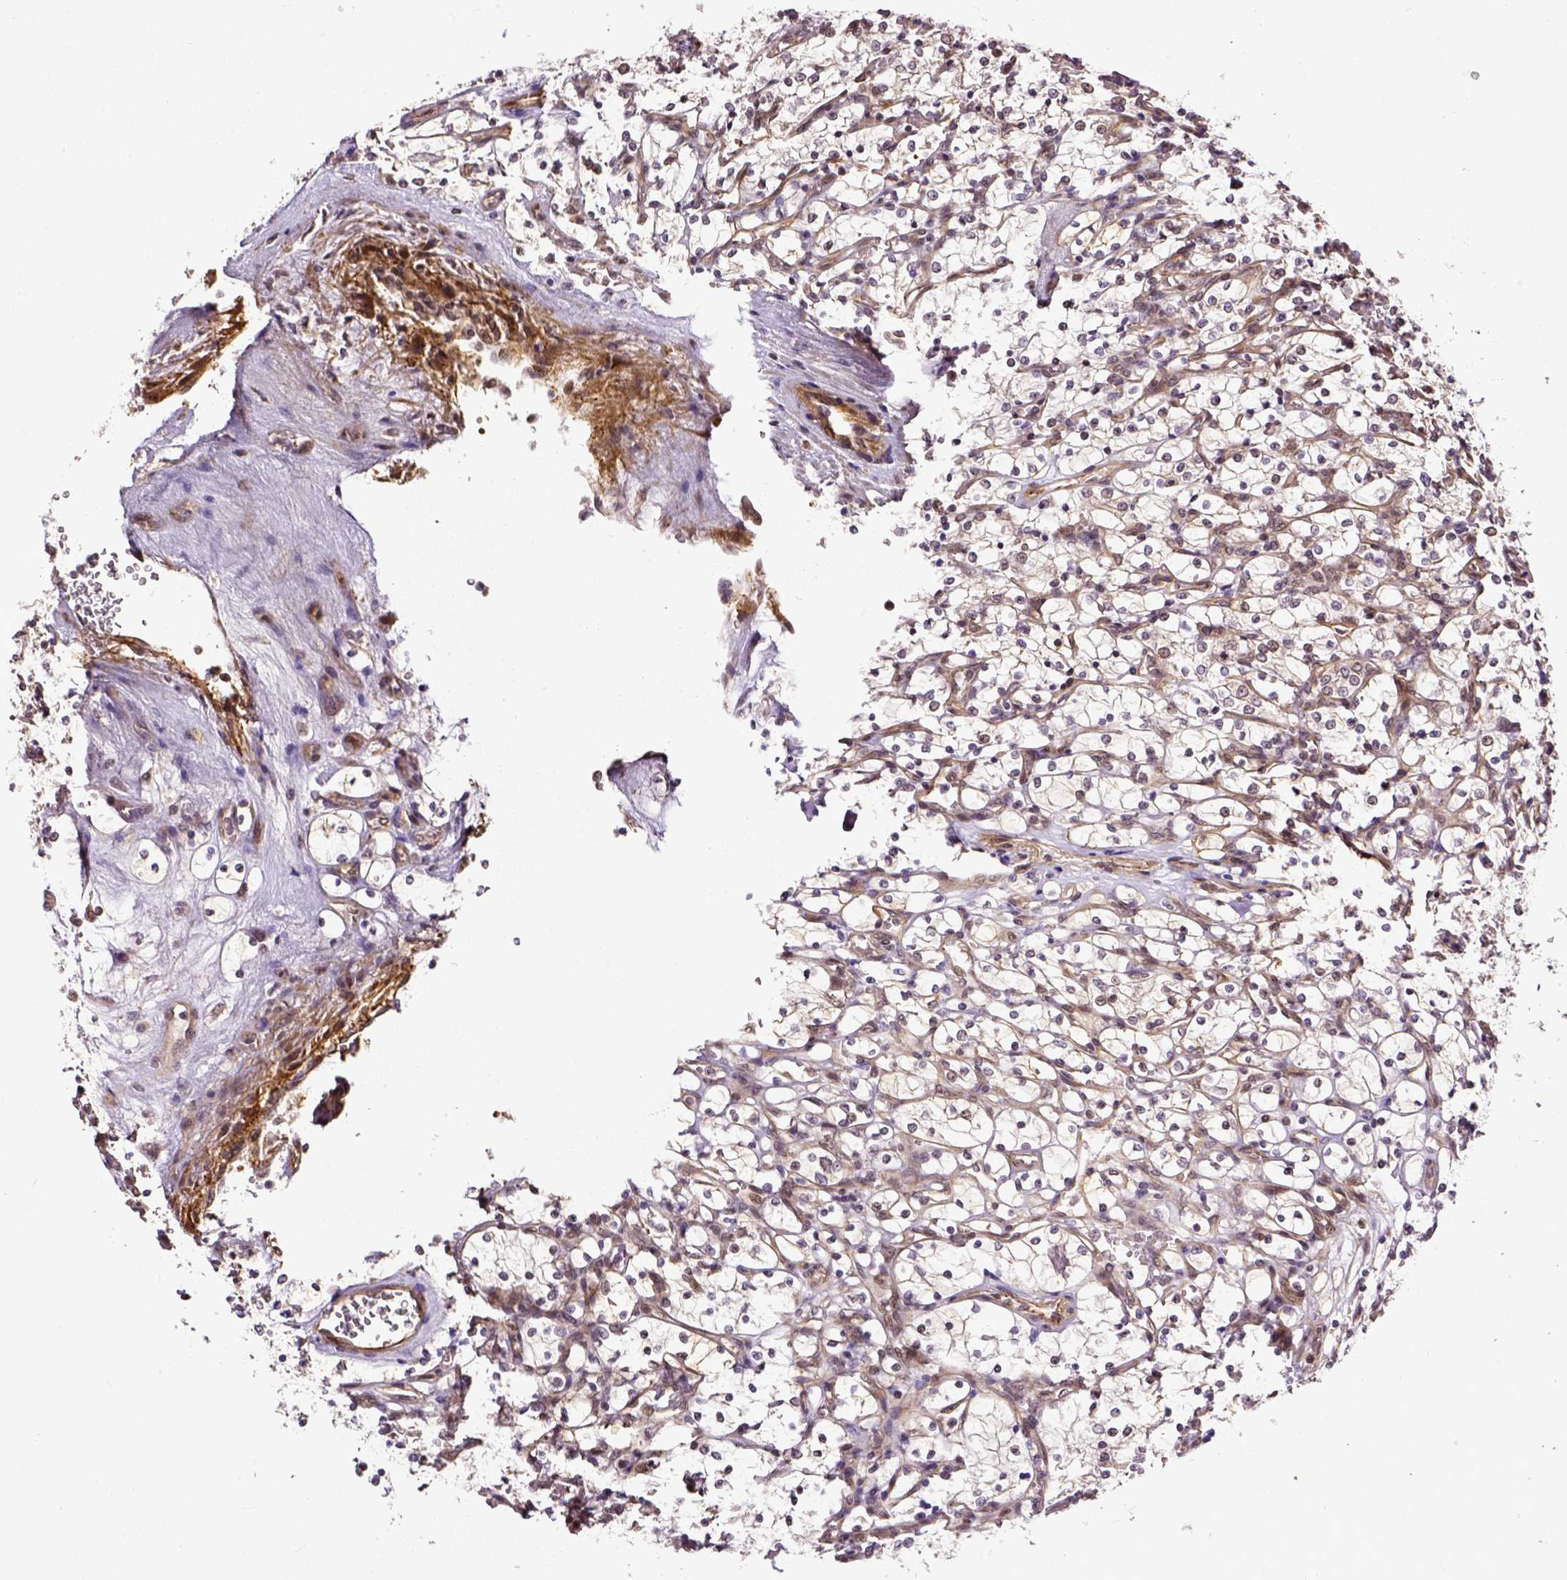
{"staining": {"intensity": "weak", "quantity": ">75%", "location": "cytoplasmic/membranous"}, "tissue": "renal cancer", "cell_type": "Tumor cells", "image_type": "cancer", "snomed": [{"axis": "morphology", "description": "Adenocarcinoma, NOS"}, {"axis": "topography", "description": "Kidney"}], "caption": "Immunohistochemistry image of neoplastic tissue: adenocarcinoma (renal) stained using IHC displays low levels of weak protein expression localized specifically in the cytoplasmic/membranous of tumor cells, appearing as a cytoplasmic/membranous brown color.", "gene": "DICER1", "patient": {"sex": "female", "age": 69}}